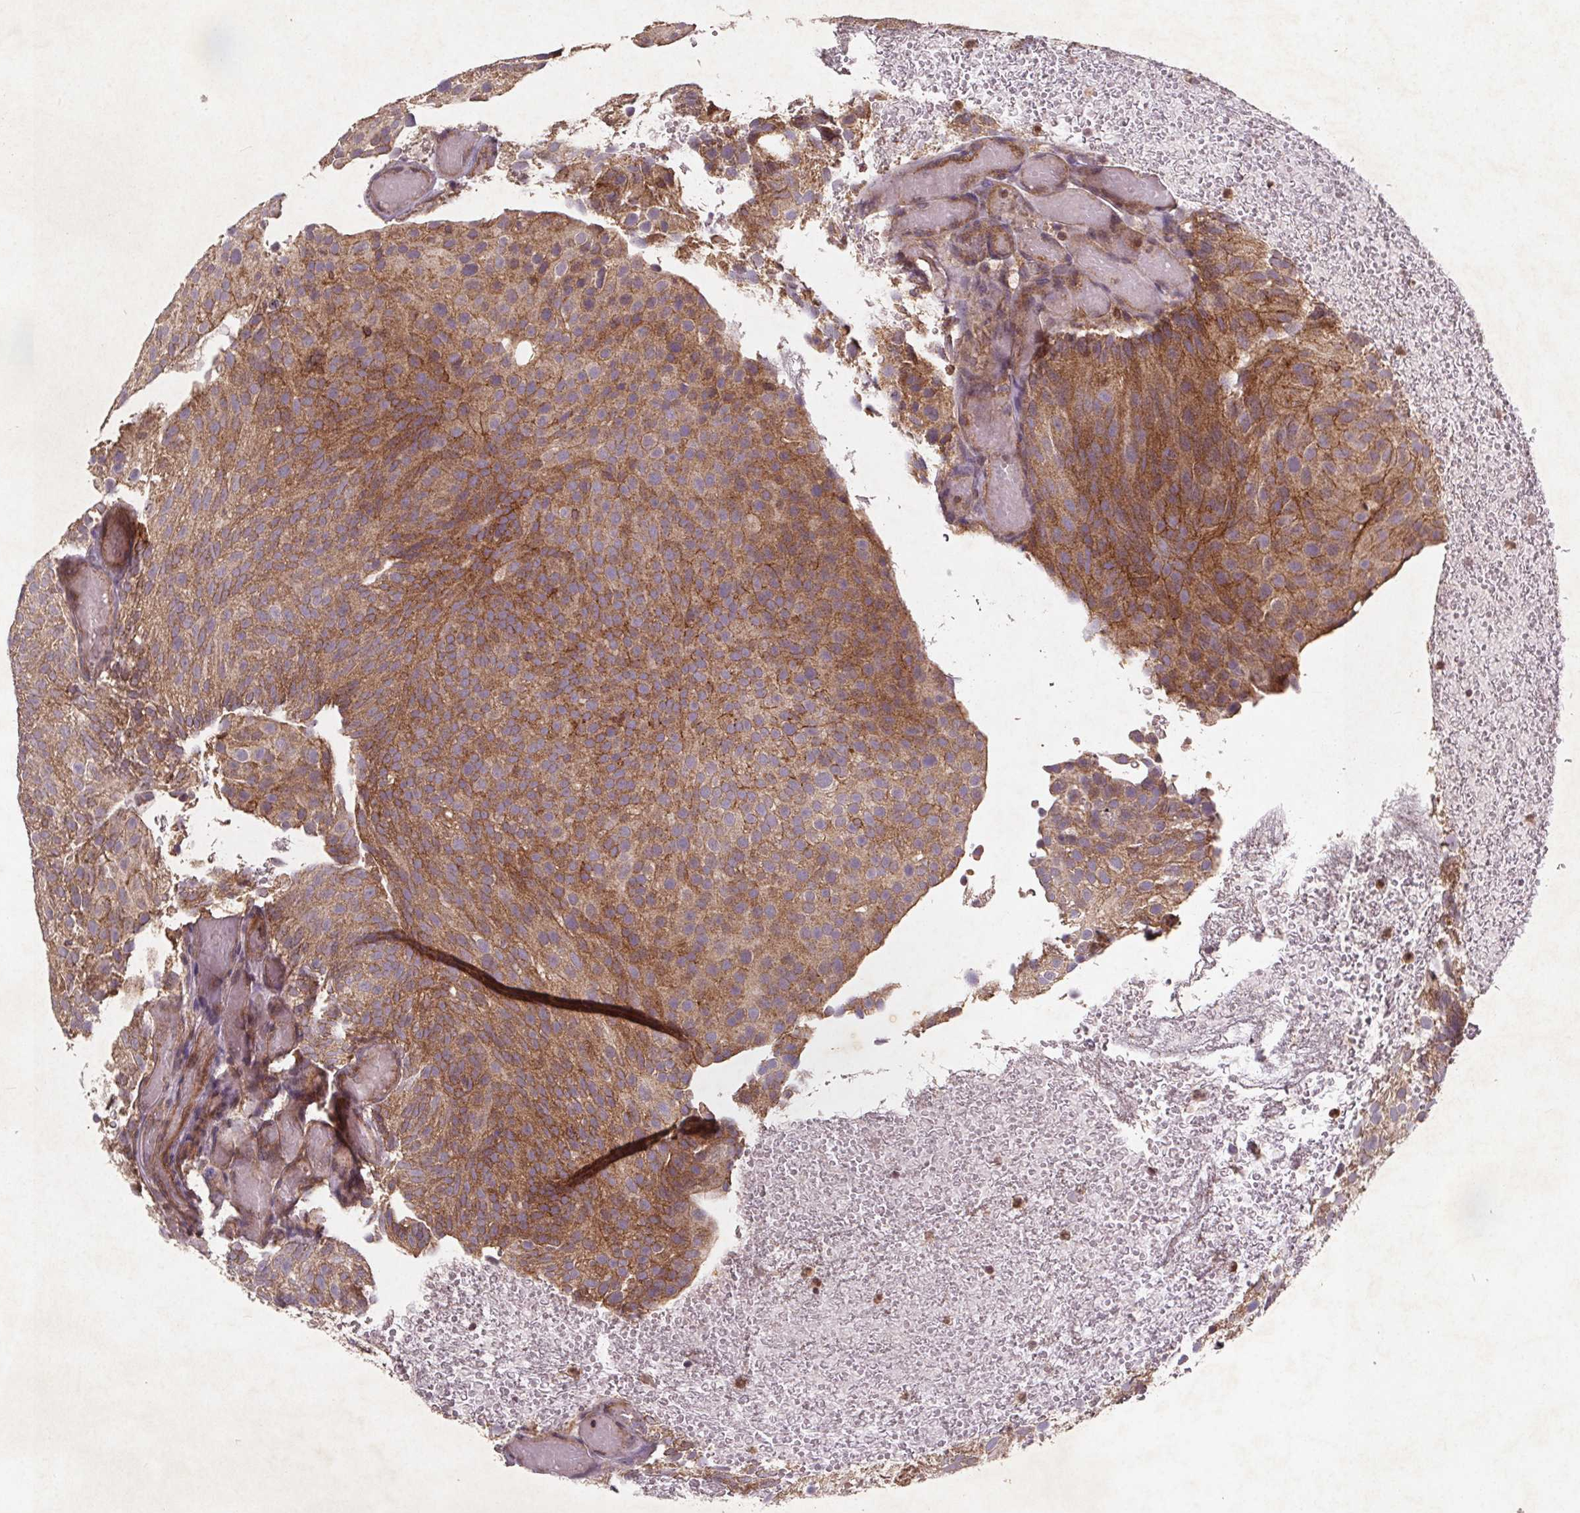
{"staining": {"intensity": "moderate", "quantity": ">75%", "location": "cytoplasmic/membranous"}, "tissue": "urothelial cancer", "cell_type": "Tumor cells", "image_type": "cancer", "snomed": [{"axis": "morphology", "description": "Urothelial carcinoma, Low grade"}, {"axis": "topography", "description": "Urinary bladder"}], "caption": "Immunohistochemistry of human urothelial cancer exhibits medium levels of moderate cytoplasmic/membranous positivity in about >75% of tumor cells. (DAB IHC with brightfield microscopy, high magnification).", "gene": "STRN3", "patient": {"sex": "male", "age": 78}}